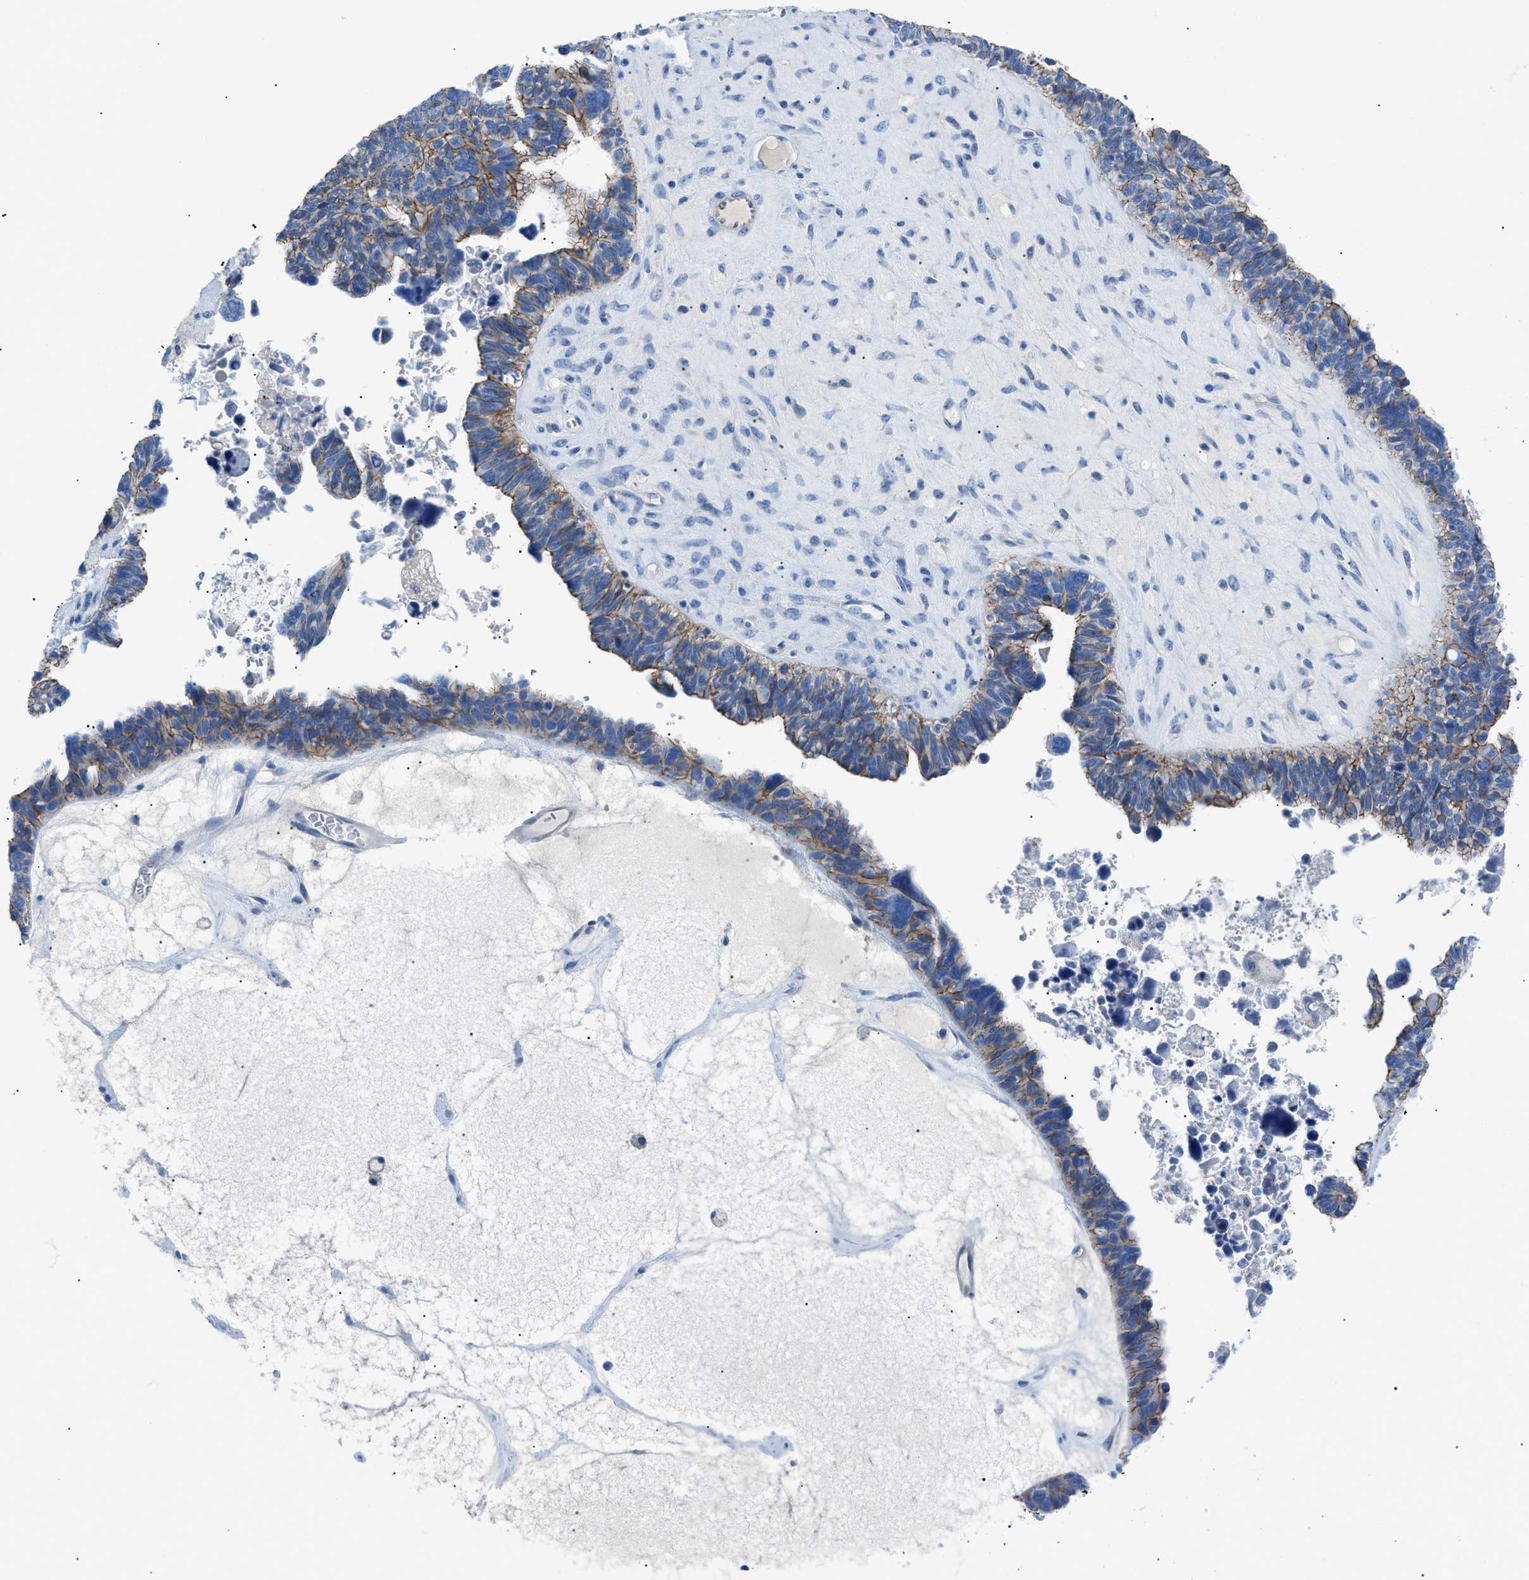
{"staining": {"intensity": "weak", "quantity": ">75%", "location": "cytoplasmic/membranous"}, "tissue": "ovarian cancer", "cell_type": "Tumor cells", "image_type": "cancer", "snomed": [{"axis": "morphology", "description": "Cystadenocarcinoma, serous, NOS"}, {"axis": "topography", "description": "Ovary"}], "caption": "Ovarian cancer (serous cystadenocarcinoma) tissue reveals weak cytoplasmic/membranous staining in approximately >75% of tumor cells (Brightfield microscopy of DAB IHC at high magnification).", "gene": "ZDHHC24", "patient": {"sex": "female", "age": 79}}